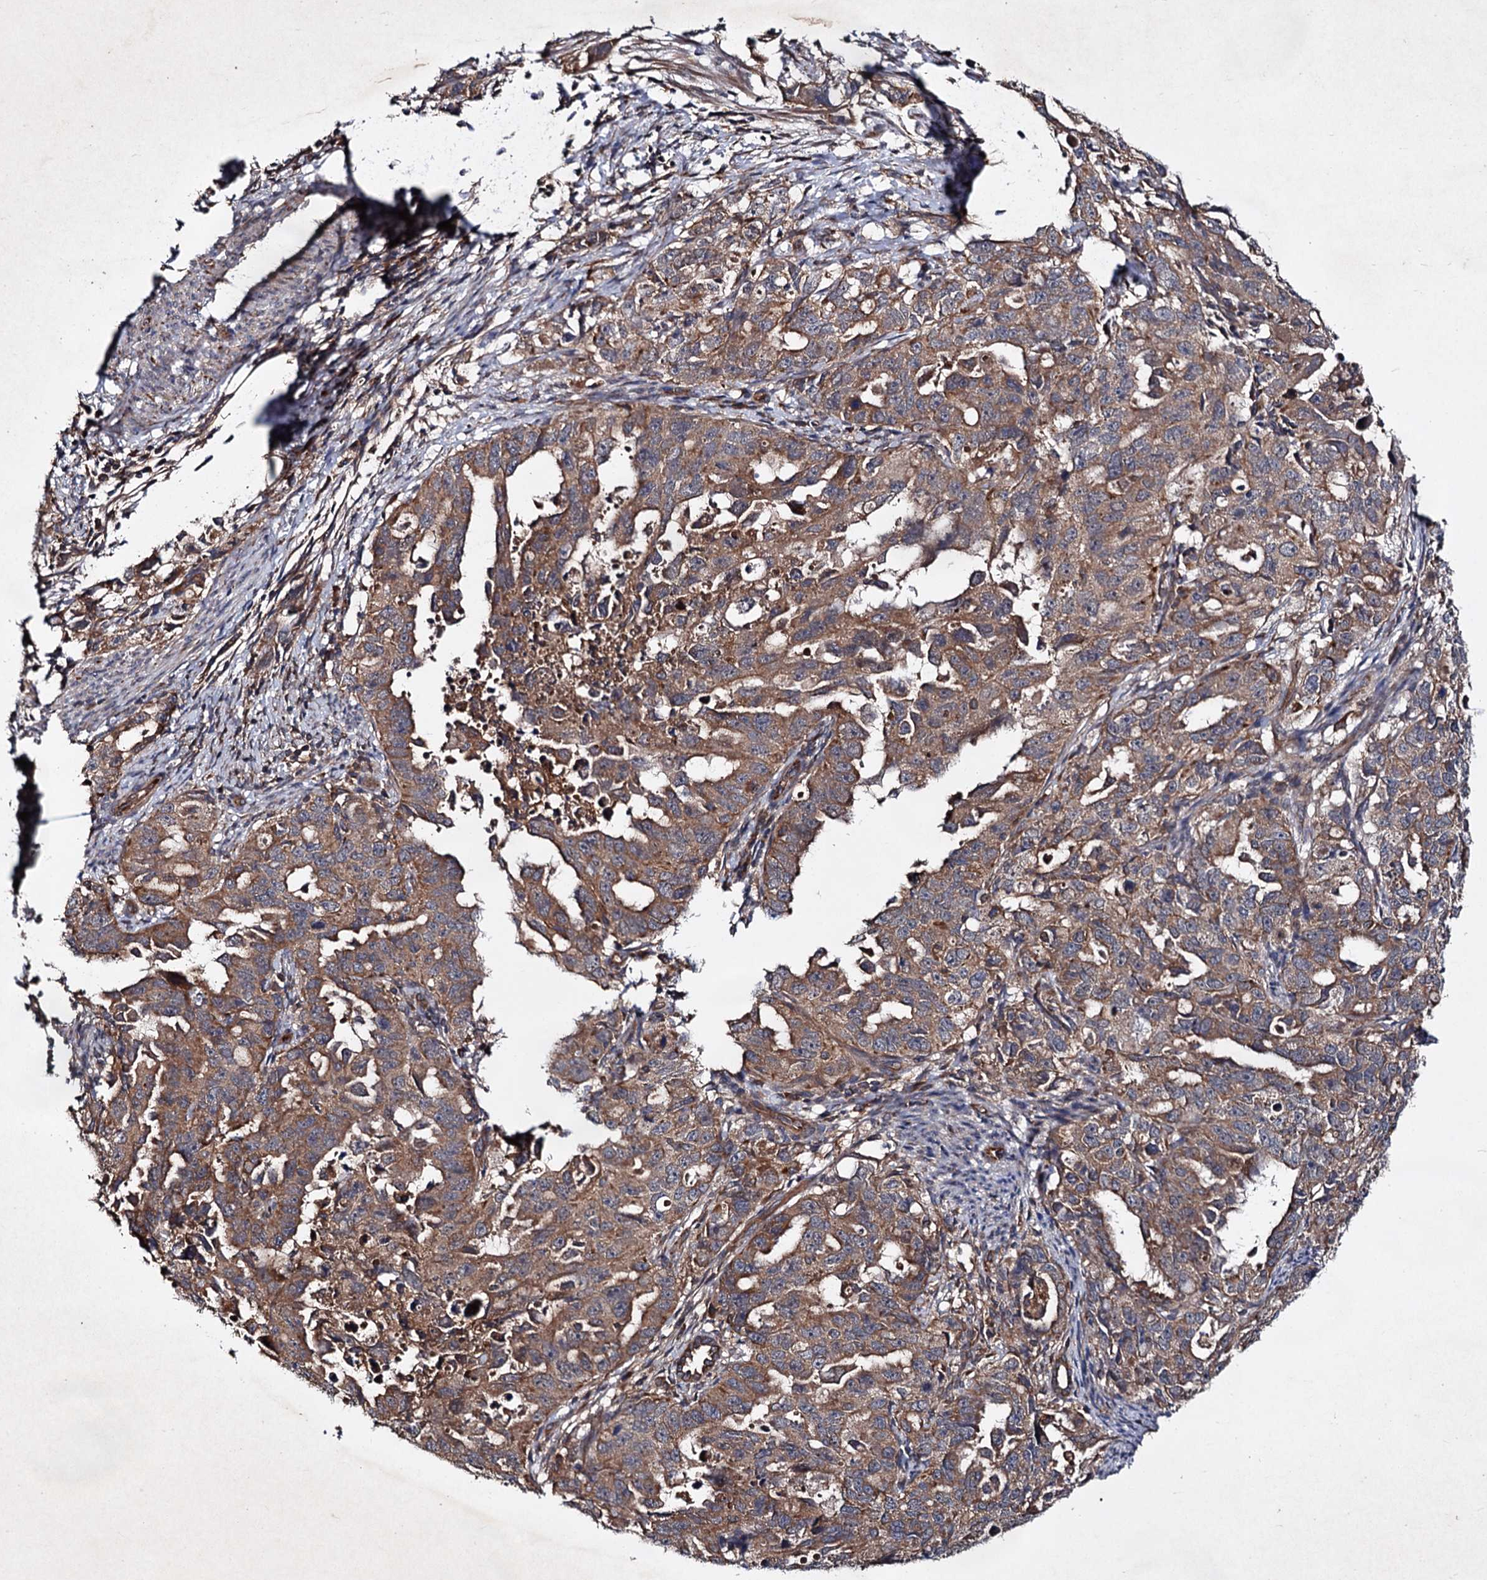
{"staining": {"intensity": "moderate", "quantity": ">75%", "location": "cytoplasmic/membranous"}, "tissue": "endometrial cancer", "cell_type": "Tumor cells", "image_type": "cancer", "snomed": [{"axis": "morphology", "description": "Adenocarcinoma, NOS"}, {"axis": "topography", "description": "Endometrium"}], "caption": "A brown stain labels moderate cytoplasmic/membranous staining of a protein in endometrial adenocarcinoma tumor cells. Nuclei are stained in blue.", "gene": "TEX9", "patient": {"sex": "female", "age": 65}}